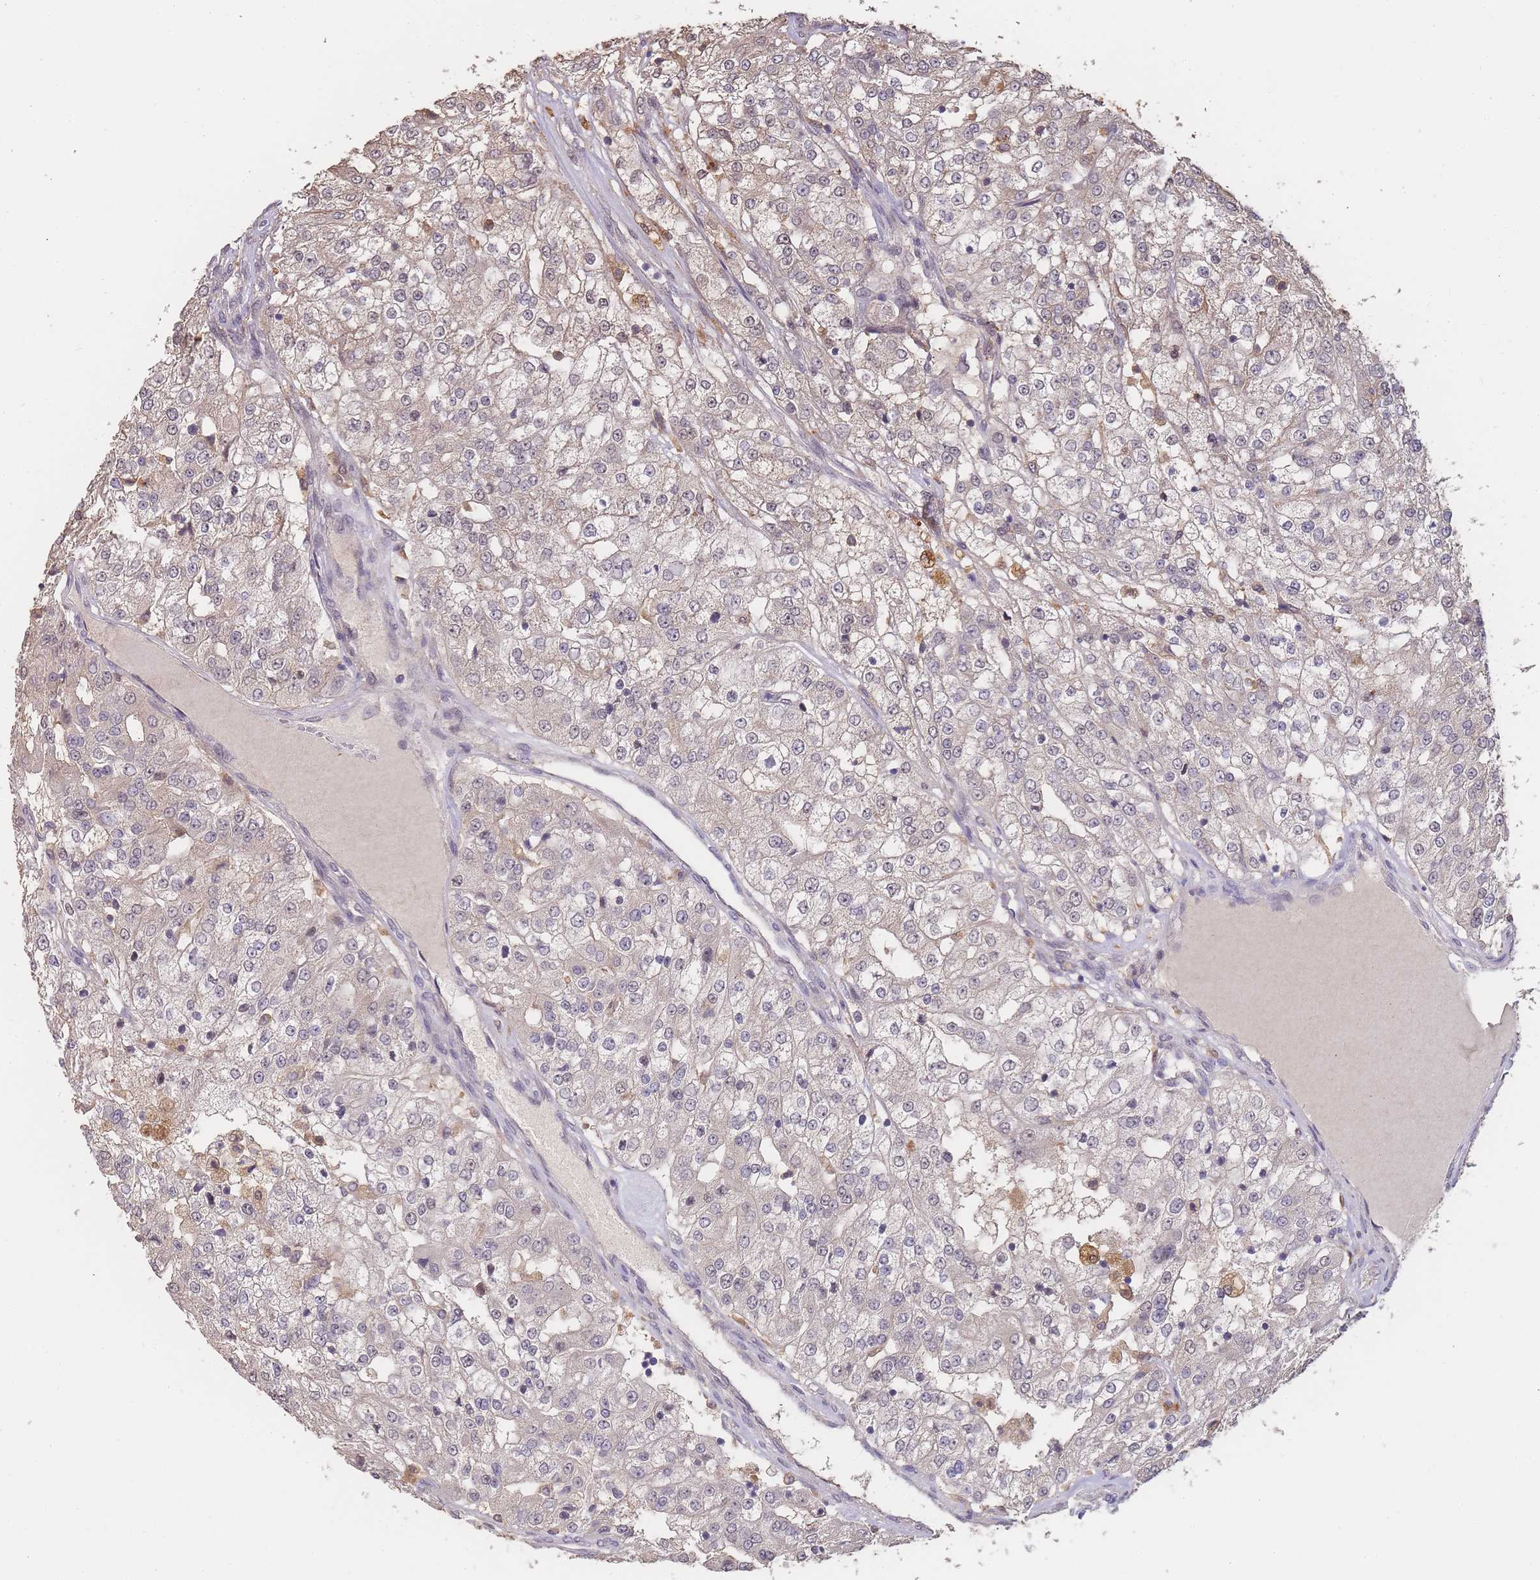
{"staining": {"intensity": "negative", "quantity": "none", "location": "none"}, "tissue": "renal cancer", "cell_type": "Tumor cells", "image_type": "cancer", "snomed": [{"axis": "morphology", "description": "Adenocarcinoma, NOS"}, {"axis": "topography", "description": "Kidney"}], "caption": "This is an immunohistochemistry micrograph of renal cancer. There is no positivity in tumor cells.", "gene": "CDKN2AIPNL", "patient": {"sex": "female", "age": 63}}